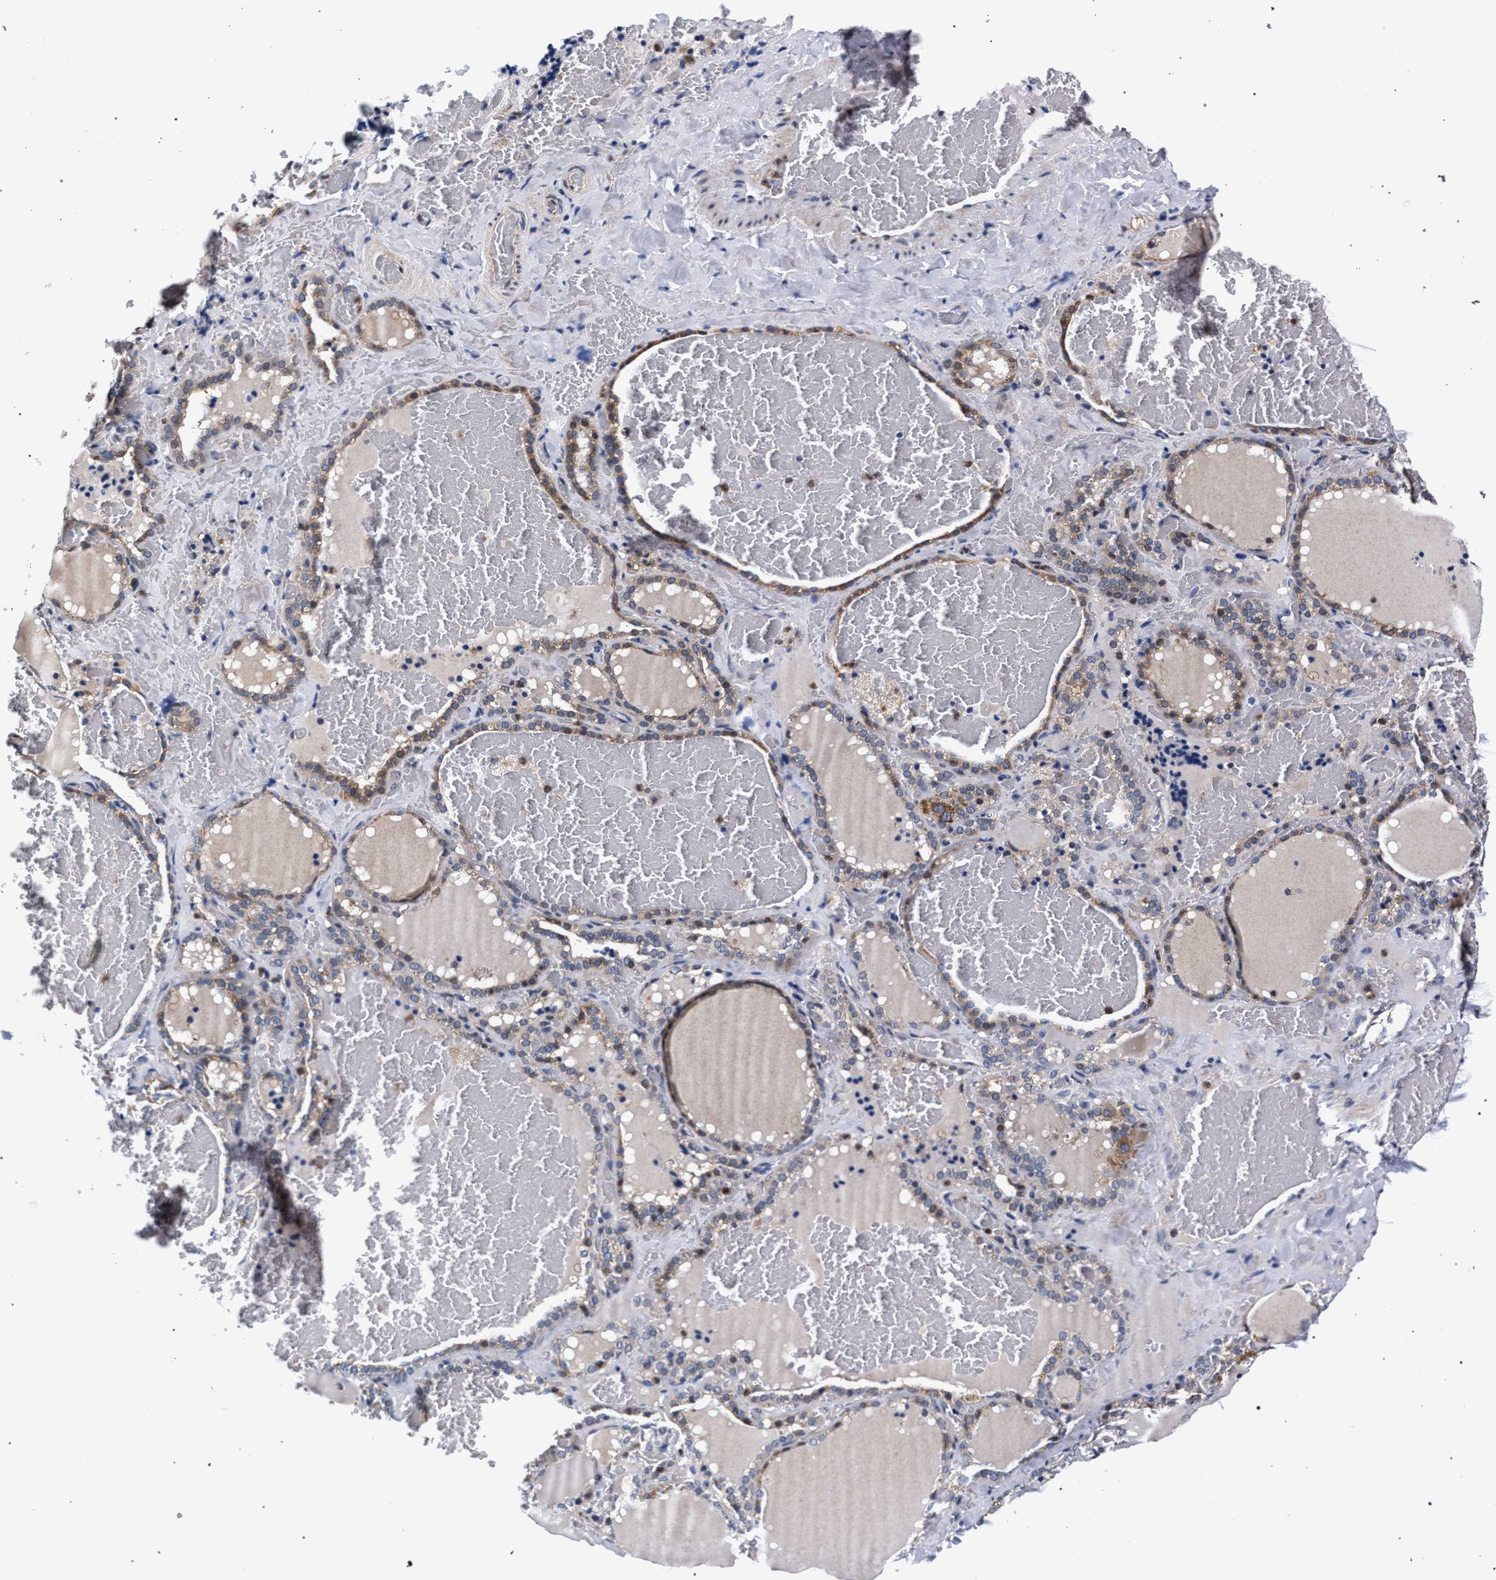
{"staining": {"intensity": "weak", "quantity": ">75%", "location": "cytoplasmic/membranous"}, "tissue": "thyroid gland", "cell_type": "Glandular cells", "image_type": "normal", "snomed": [{"axis": "morphology", "description": "Normal tissue, NOS"}, {"axis": "topography", "description": "Thyroid gland"}], "caption": "Weak cytoplasmic/membranous protein staining is present in about >75% of glandular cells in thyroid gland.", "gene": "ZNF462", "patient": {"sex": "female", "age": 22}}